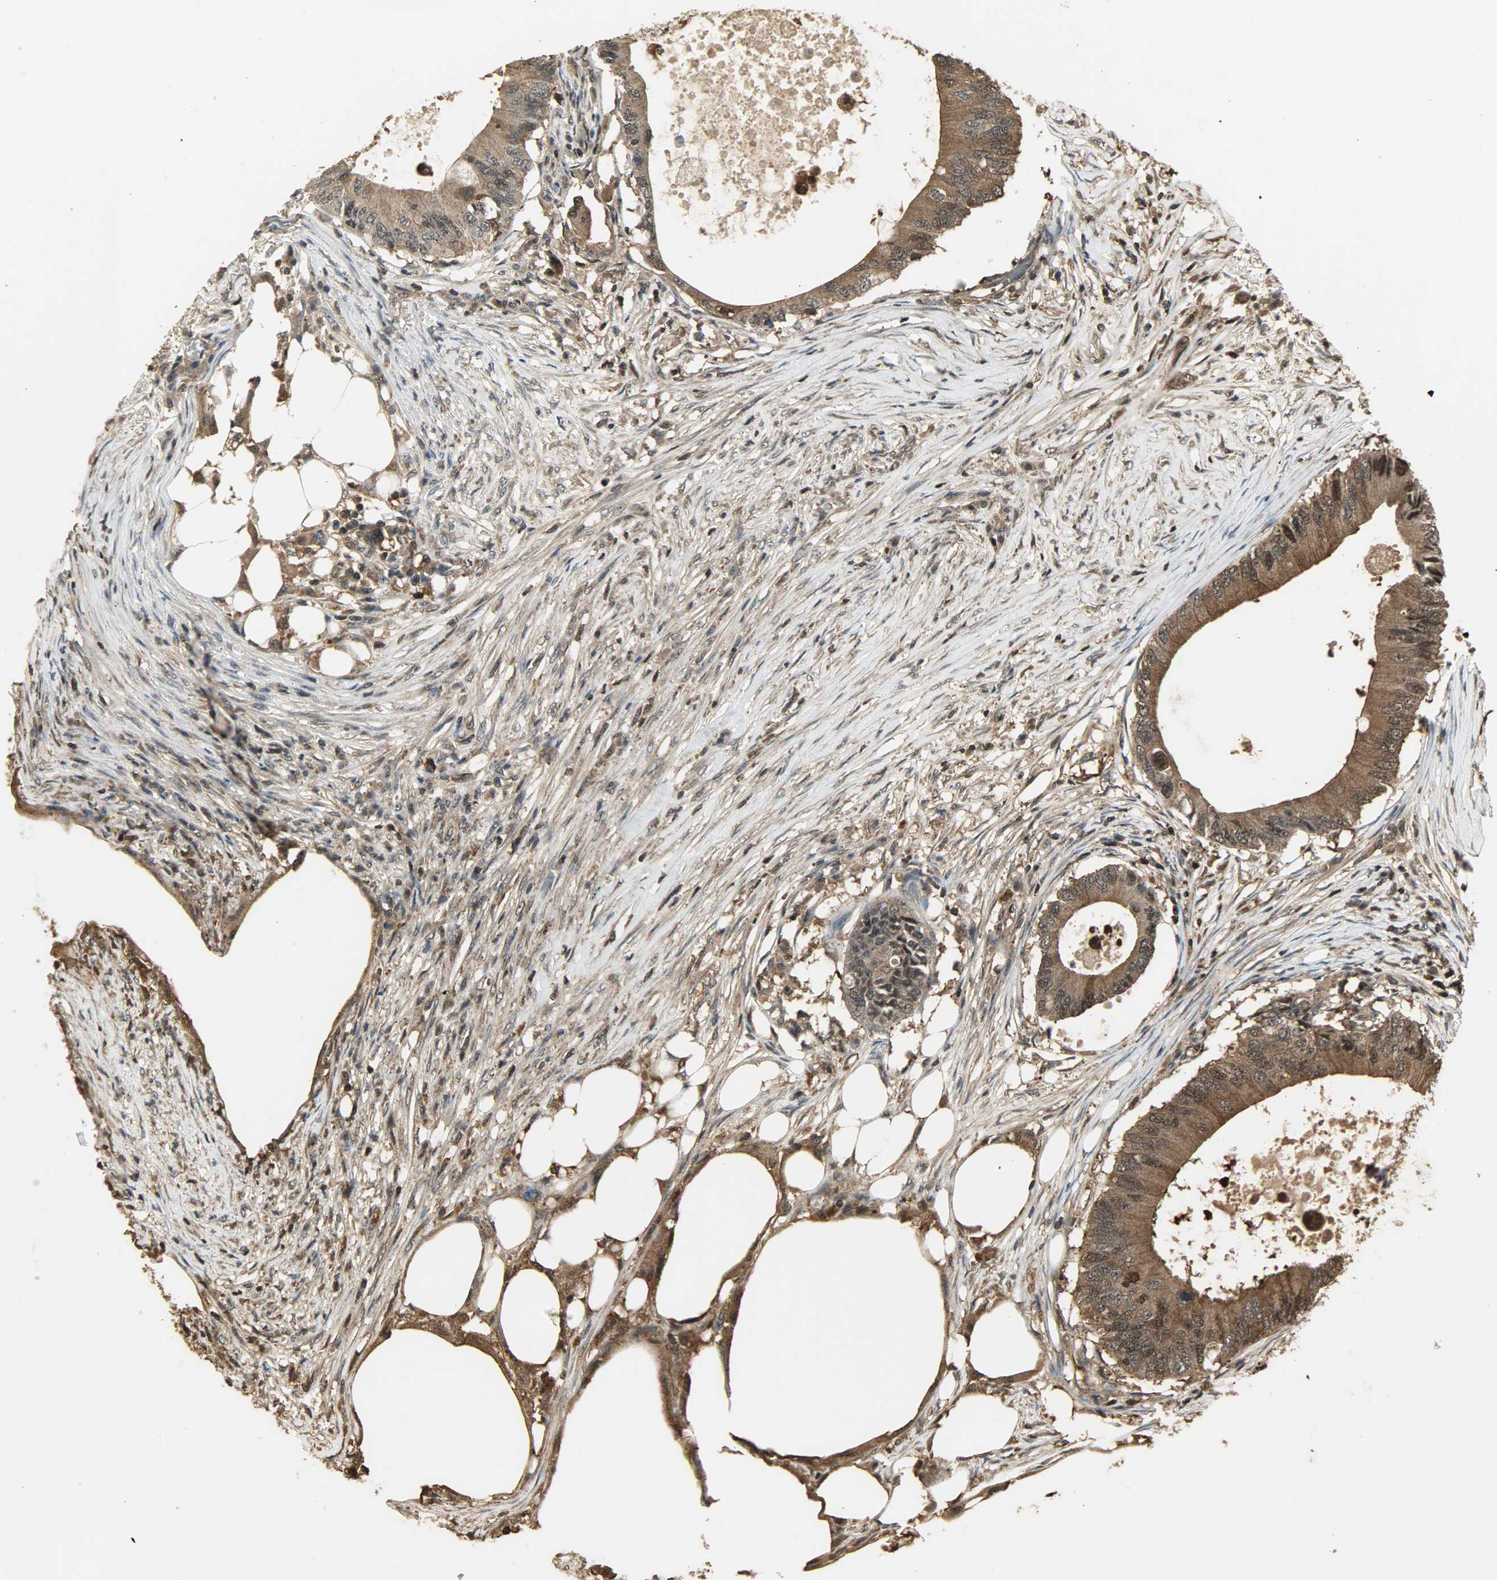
{"staining": {"intensity": "strong", "quantity": ">75%", "location": "cytoplasmic/membranous,nuclear"}, "tissue": "colorectal cancer", "cell_type": "Tumor cells", "image_type": "cancer", "snomed": [{"axis": "morphology", "description": "Adenocarcinoma, NOS"}, {"axis": "topography", "description": "Colon"}], "caption": "DAB immunohistochemical staining of colorectal cancer (adenocarcinoma) exhibits strong cytoplasmic/membranous and nuclear protein staining in approximately >75% of tumor cells.", "gene": "YWHAZ", "patient": {"sex": "male", "age": 71}}